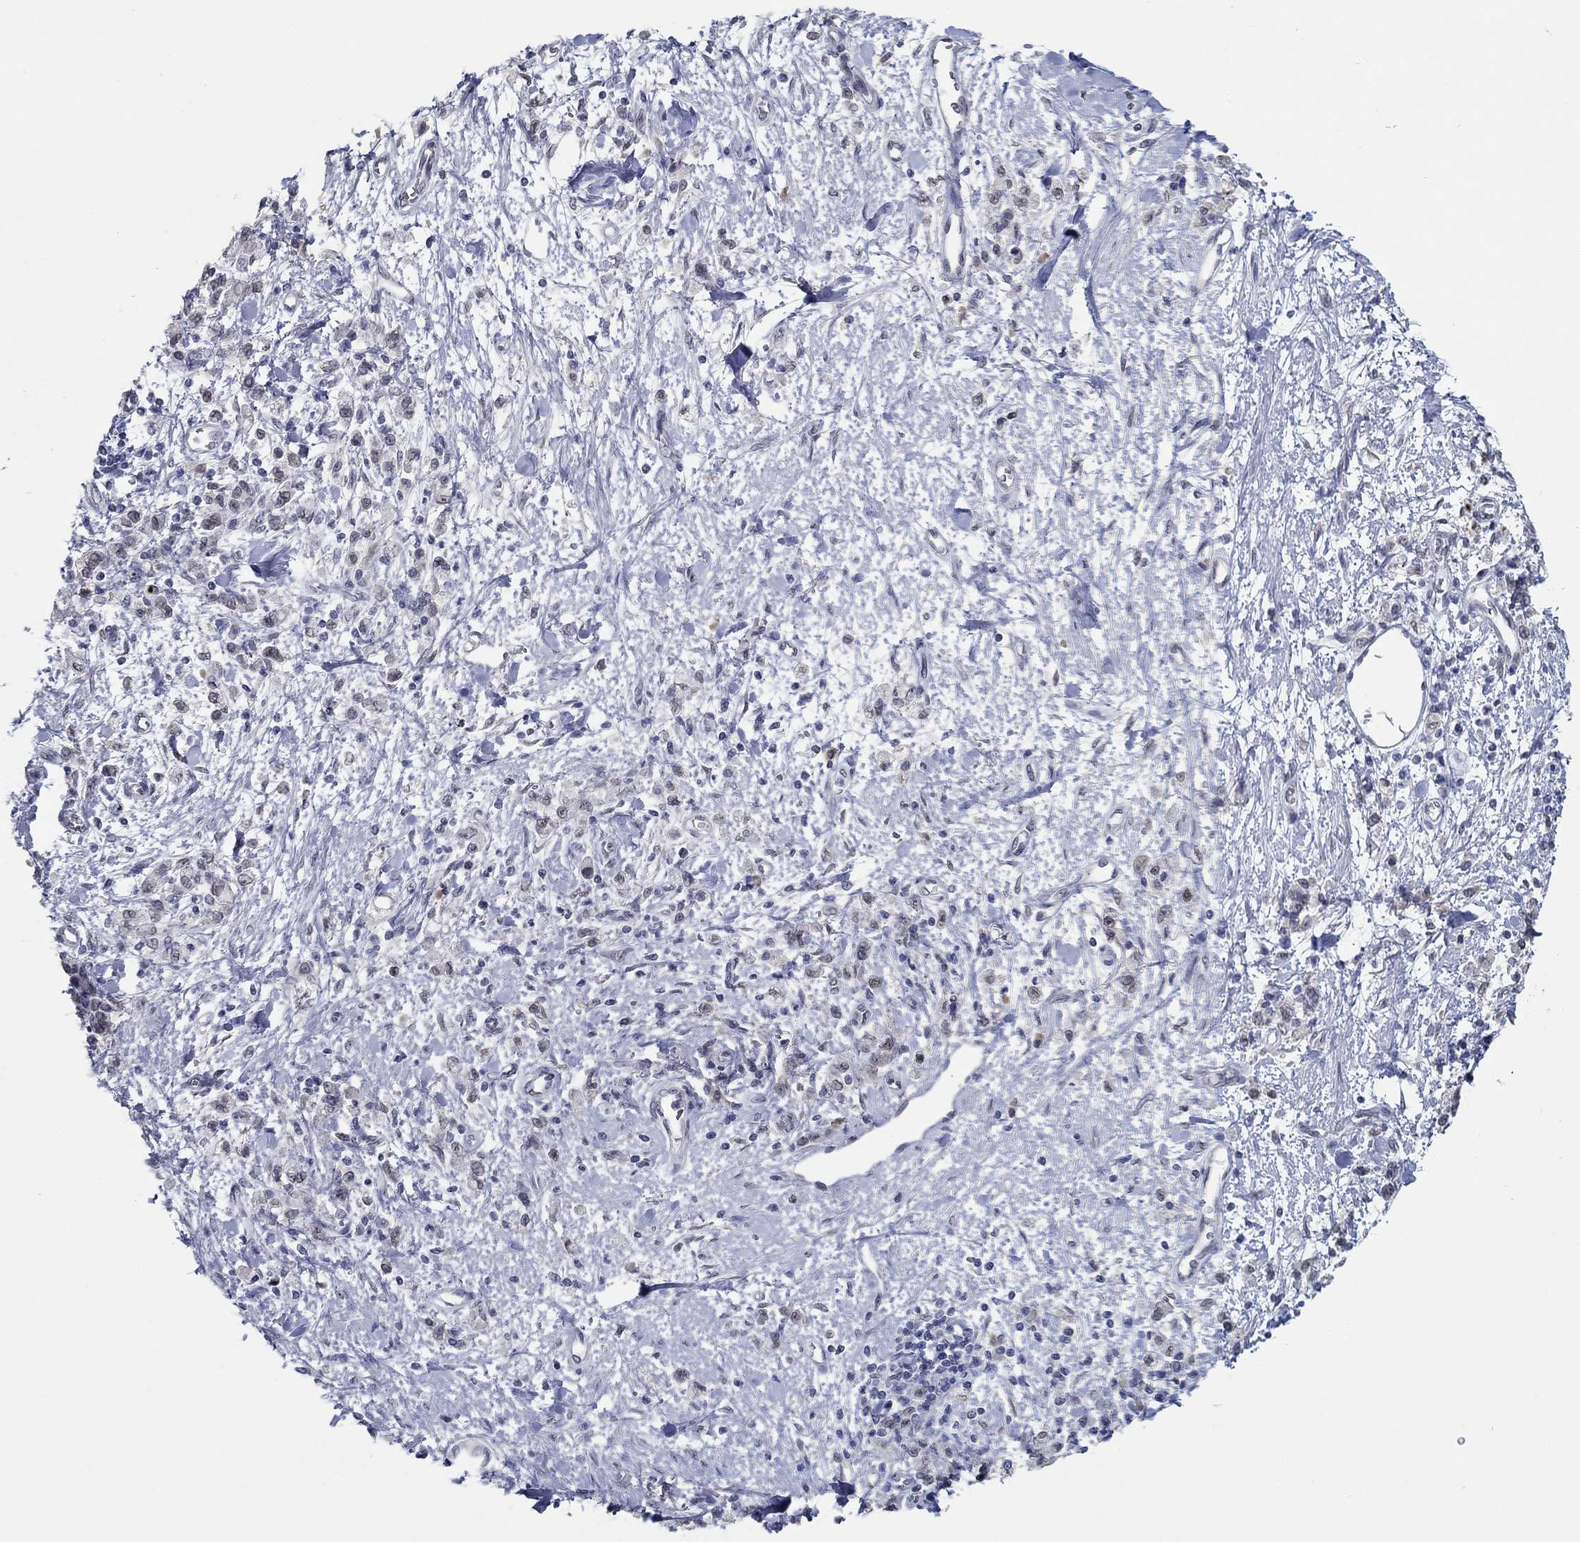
{"staining": {"intensity": "negative", "quantity": "none", "location": "none"}, "tissue": "stomach cancer", "cell_type": "Tumor cells", "image_type": "cancer", "snomed": [{"axis": "morphology", "description": "Adenocarcinoma, NOS"}, {"axis": "topography", "description": "Stomach"}], "caption": "Photomicrograph shows no protein expression in tumor cells of stomach cancer tissue. (DAB (3,3'-diaminobenzidine) immunohistochemistry (IHC) visualized using brightfield microscopy, high magnification).", "gene": "NUP155", "patient": {"sex": "male", "age": 77}}